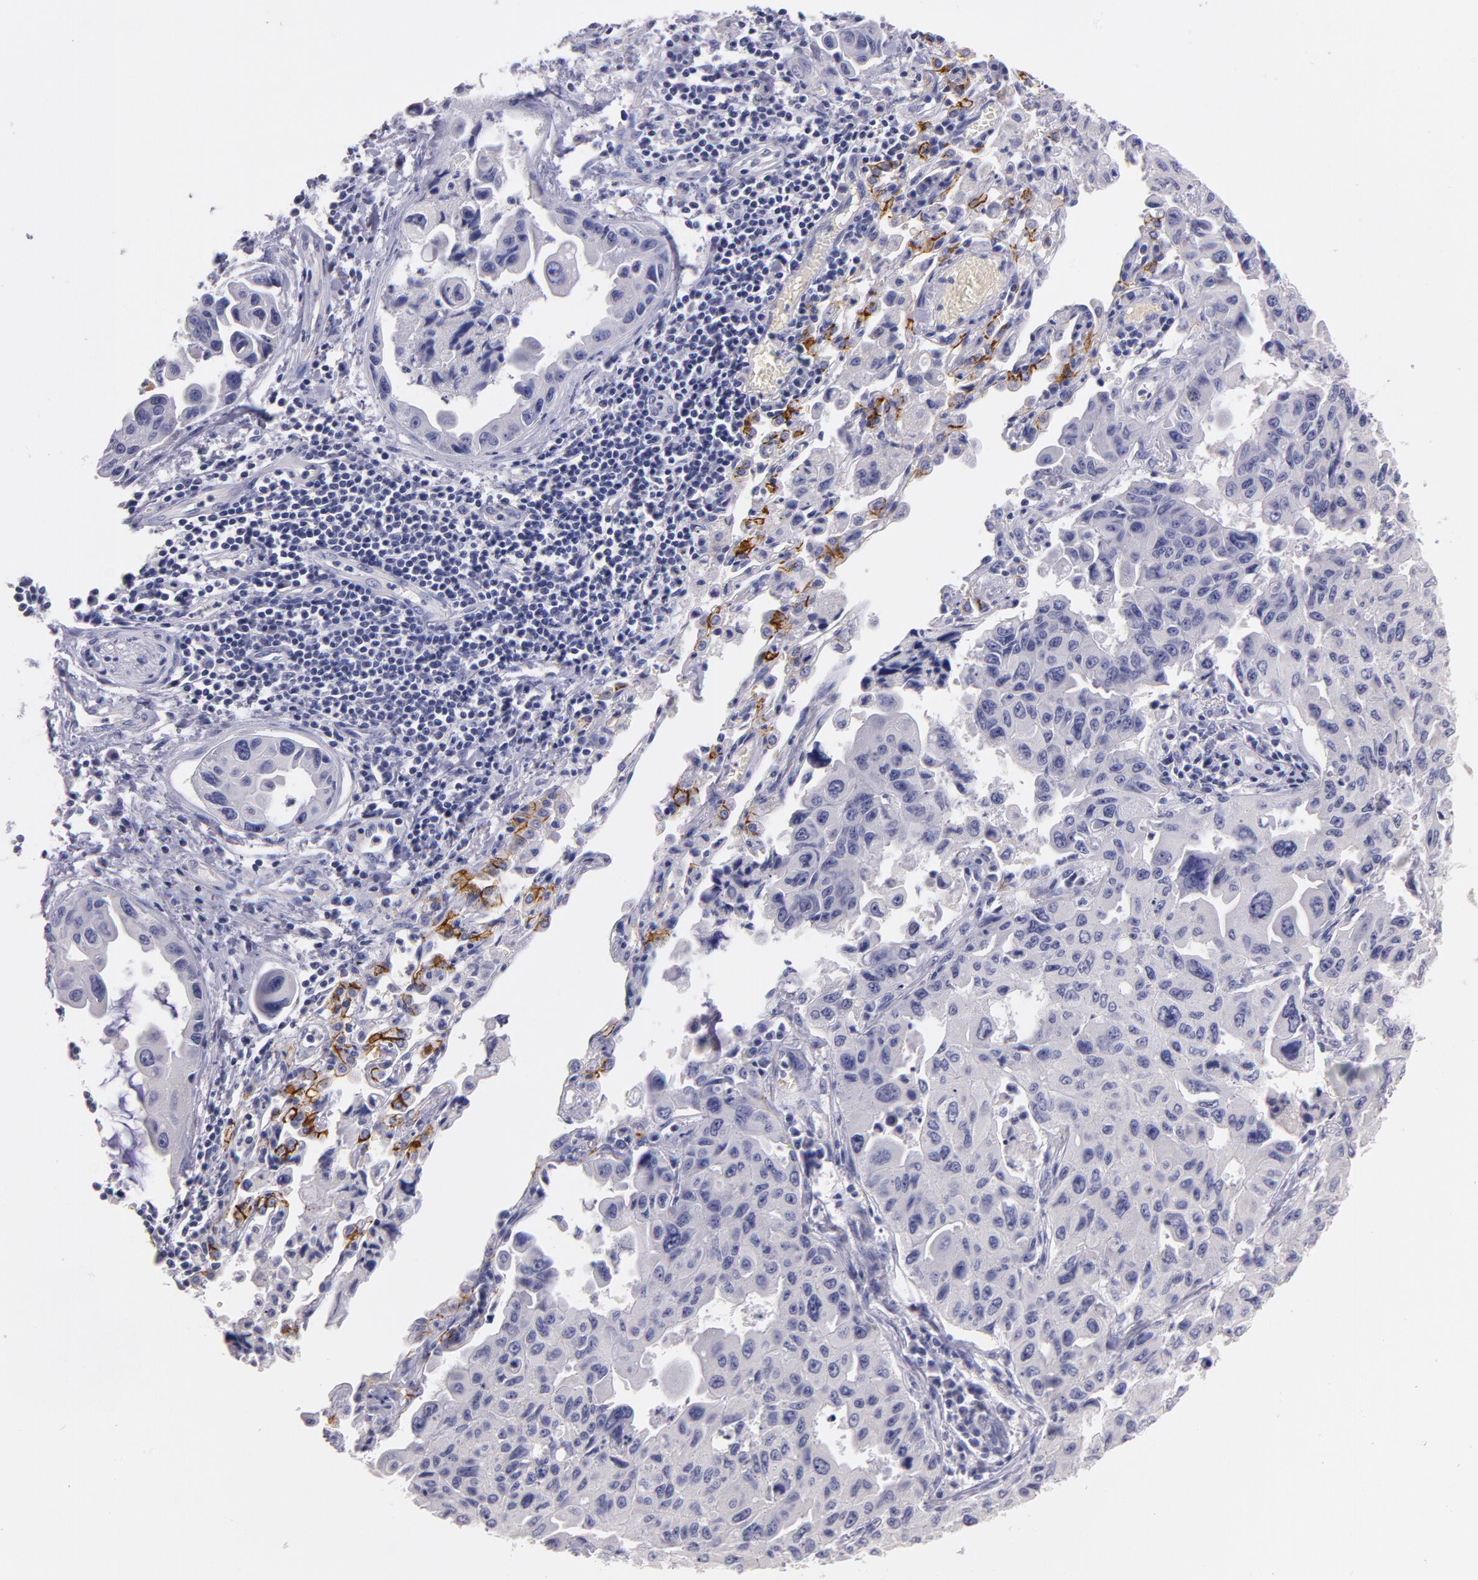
{"staining": {"intensity": "negative", "quantity": "none", "location": "none"}, "tissue": "lung cancer", "cell_type": "Tumor cells", "image_type": "cancer", "snomed": [{"axis": "morphology", "description": "Adenocarcinoma, NOS"}, {"axis": "topography", "description": "Lung"}], "caption": "Lung cancer was stained to show a protein in brown. There is no significant staining in tumor cells. (DAB (3,3'-diaminobenzidine) immunohistochemistry with hematoxylin counter stain).", "gene": "CD44", "patient": {"sex": "male", "age": 64}}